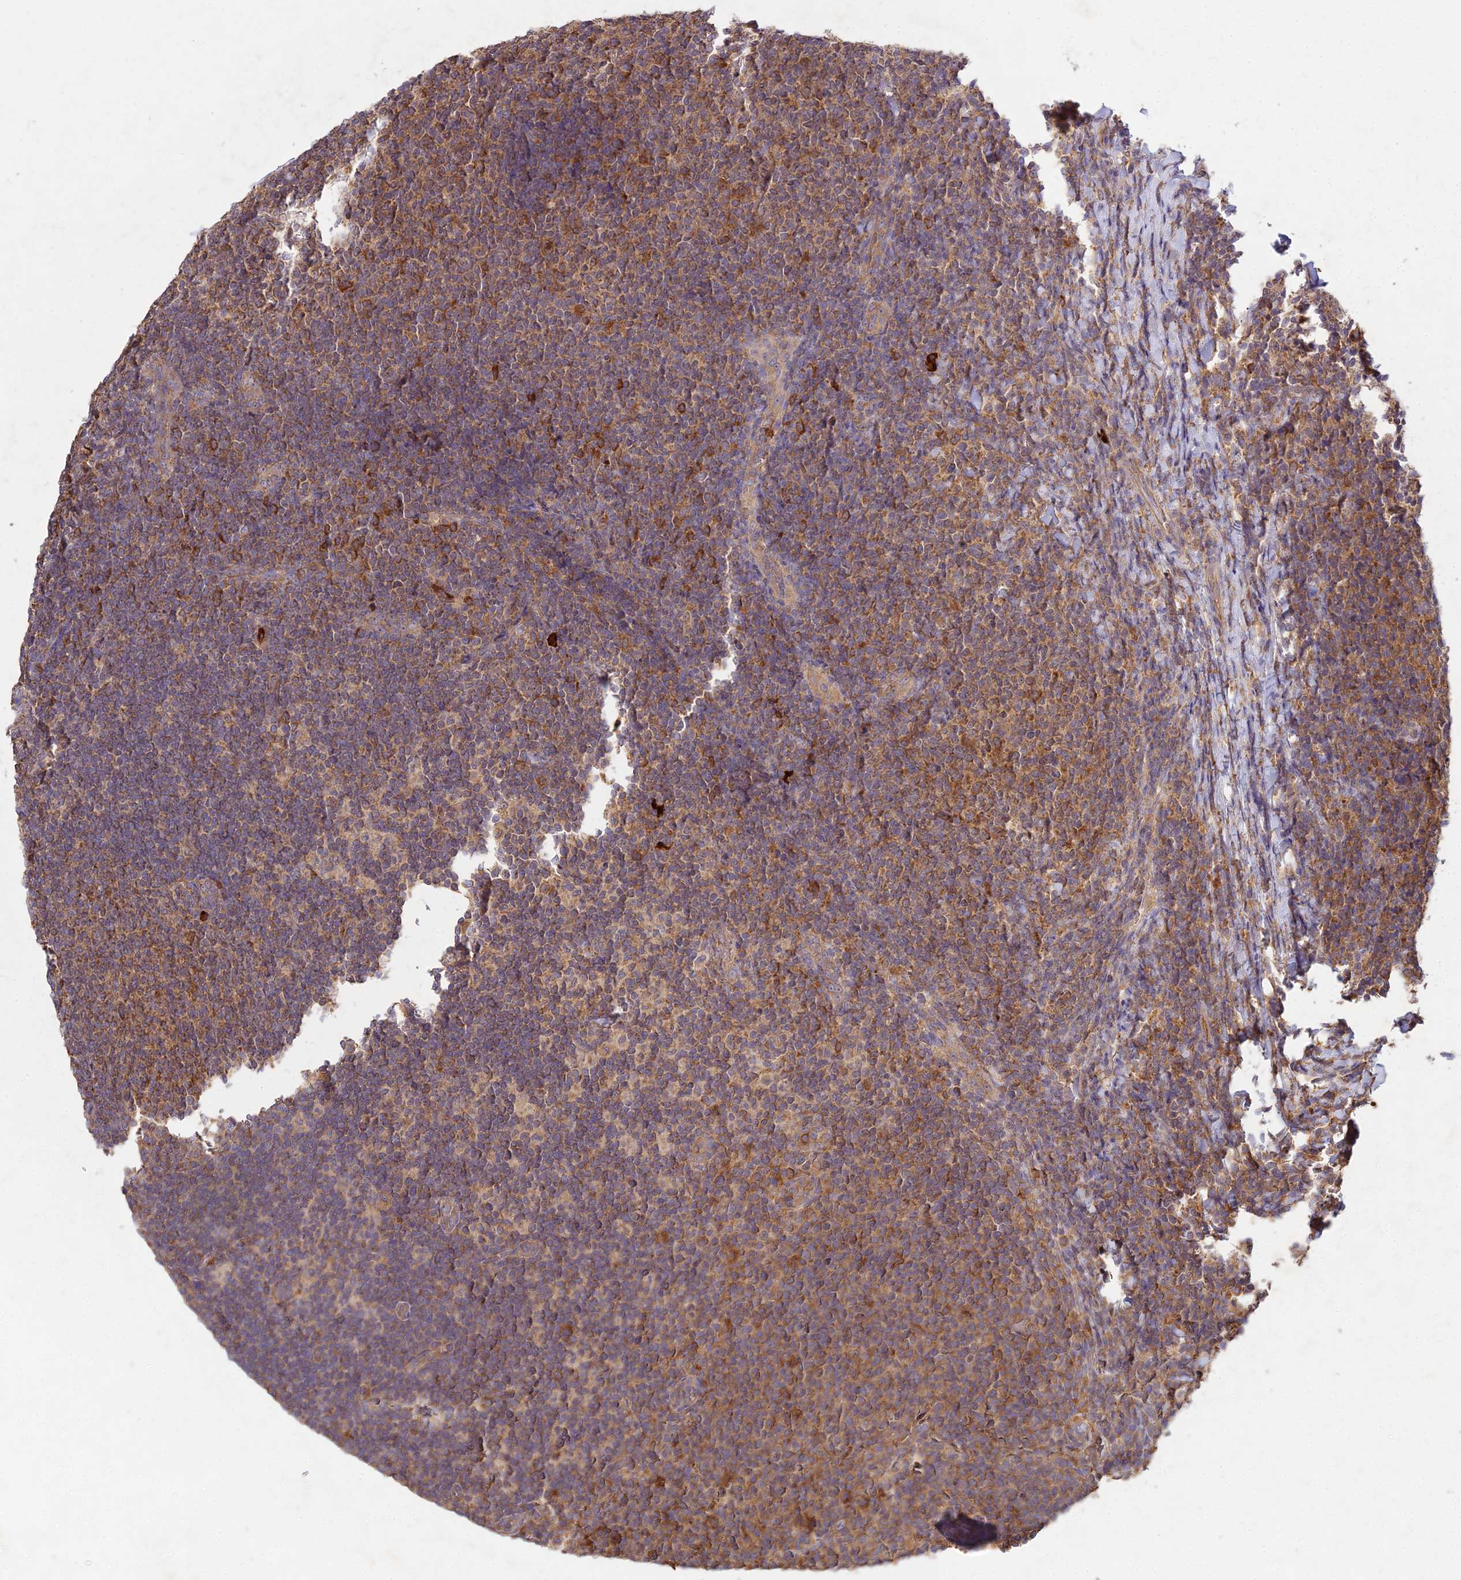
{"staining": {"intensity": "moderate", "quantity": ">75%", "location": "cytoplasmic/membranous"}, "tissue": "lymphoma", "cell_type": "Tumor cells", "image_type": "cancer", "snomed": [{"axis": "morphology", "description": "Malignant lymphoma, non-Hodgkin's type, Low grade"}, {"axis": "topography", "description": "Lymph node"}], "caption": "There is medium levels of moderate cytoplasmic/membranous expression in tumor cells of malignant lymphoma, non-Hodgkin's type (low-grade), as demonstrated by immunohistochemical staining (brown color).", "gene": "NXNL2", "patient": {"sex": "male", "age": 66}}